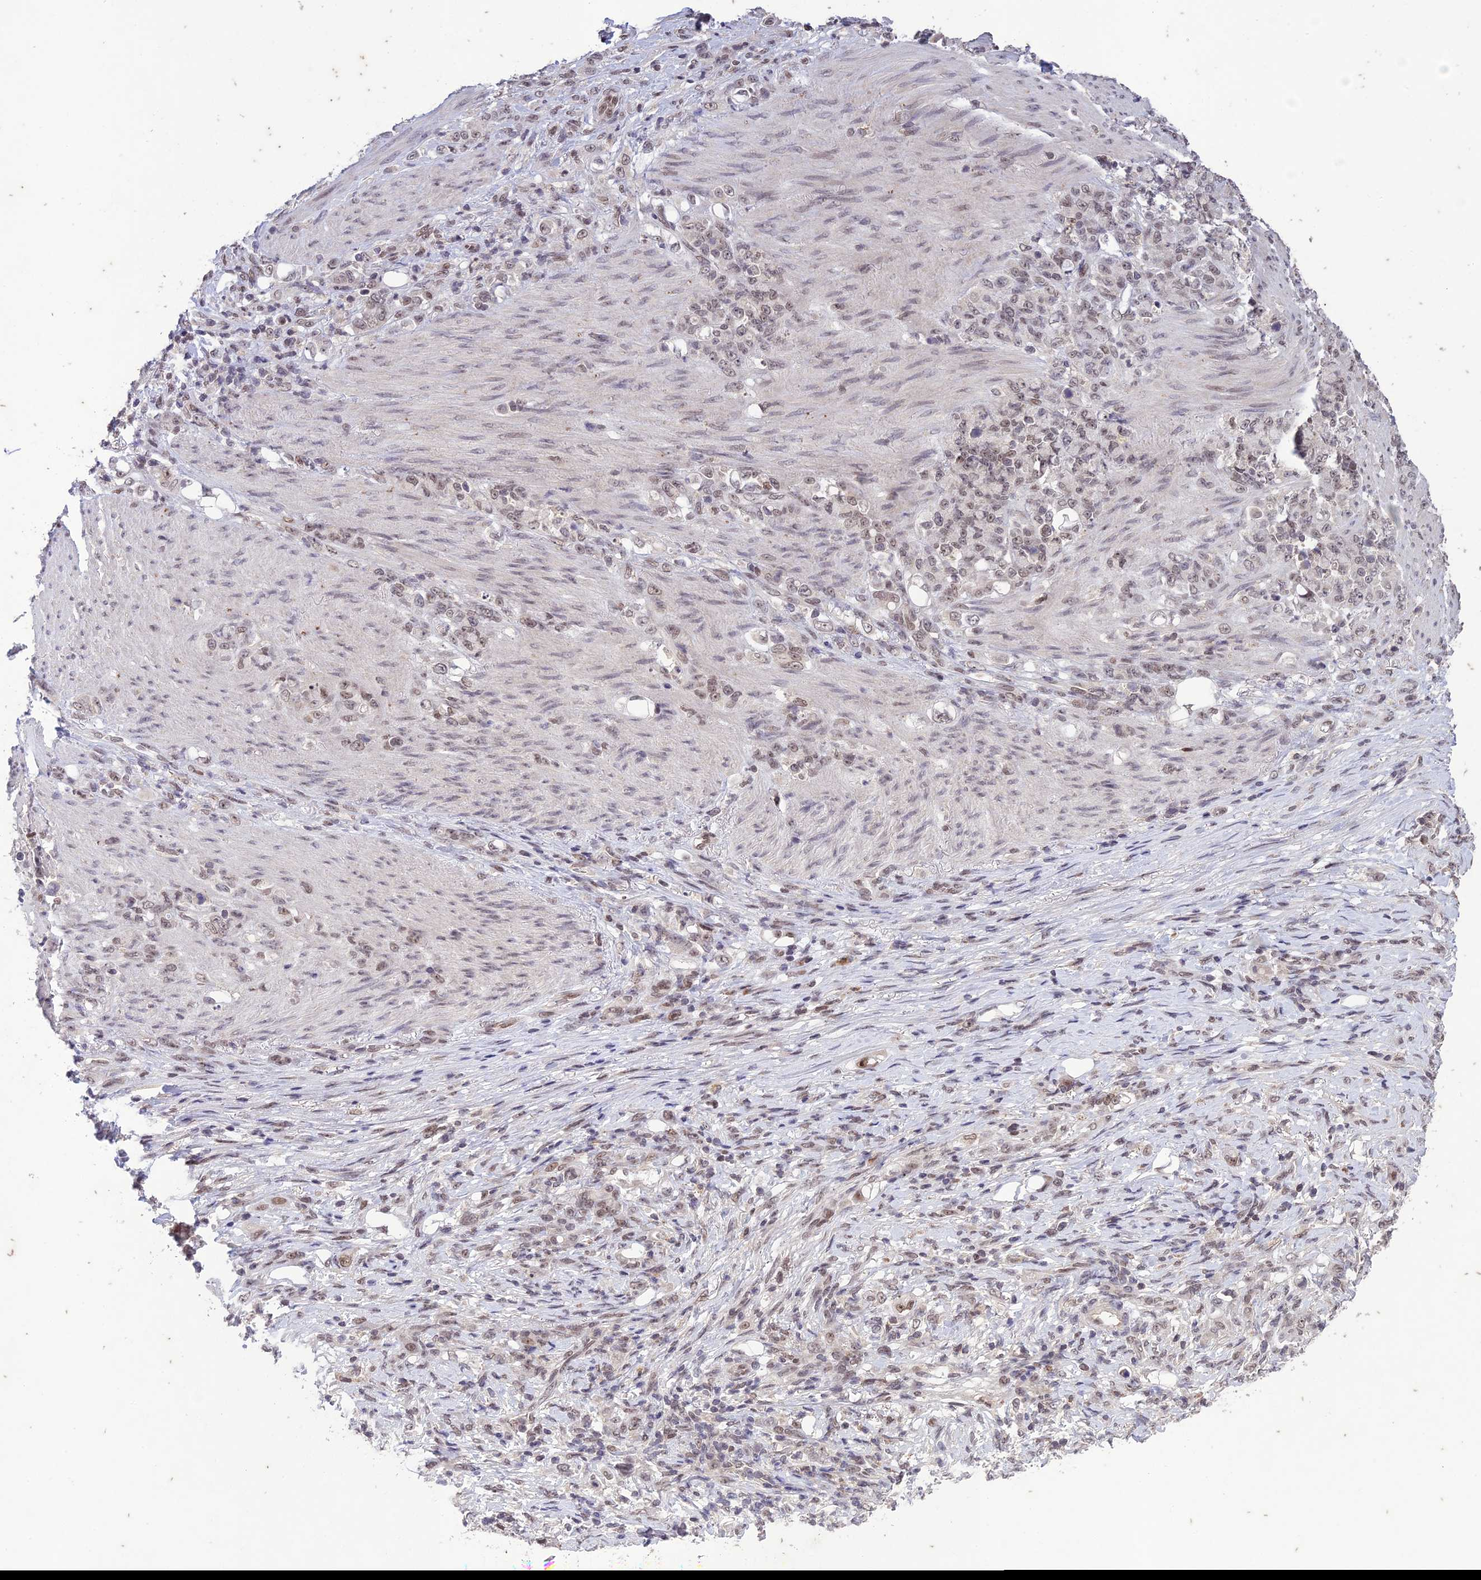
{"staining": {"intensity": "weak", "quantity": "25%-75%", "location": "nuclear"}, "tissue": "stomach cancer", "cell_type": "Tumor cells", "image_type": "cancer", "snomed": [{"axis": "morphology", "description": "Adenocarcinoma, NOS"}, {"axis": "topography", "description": "Stomach"}], "caption": "Human adenocarcinoma (stomach) stained for a protein (brown) reveals weak nuclear positive expression in about 25%-75% of tumor cells.", "gene": "POP4", "patient": {"sex": "female", "age": 79}}